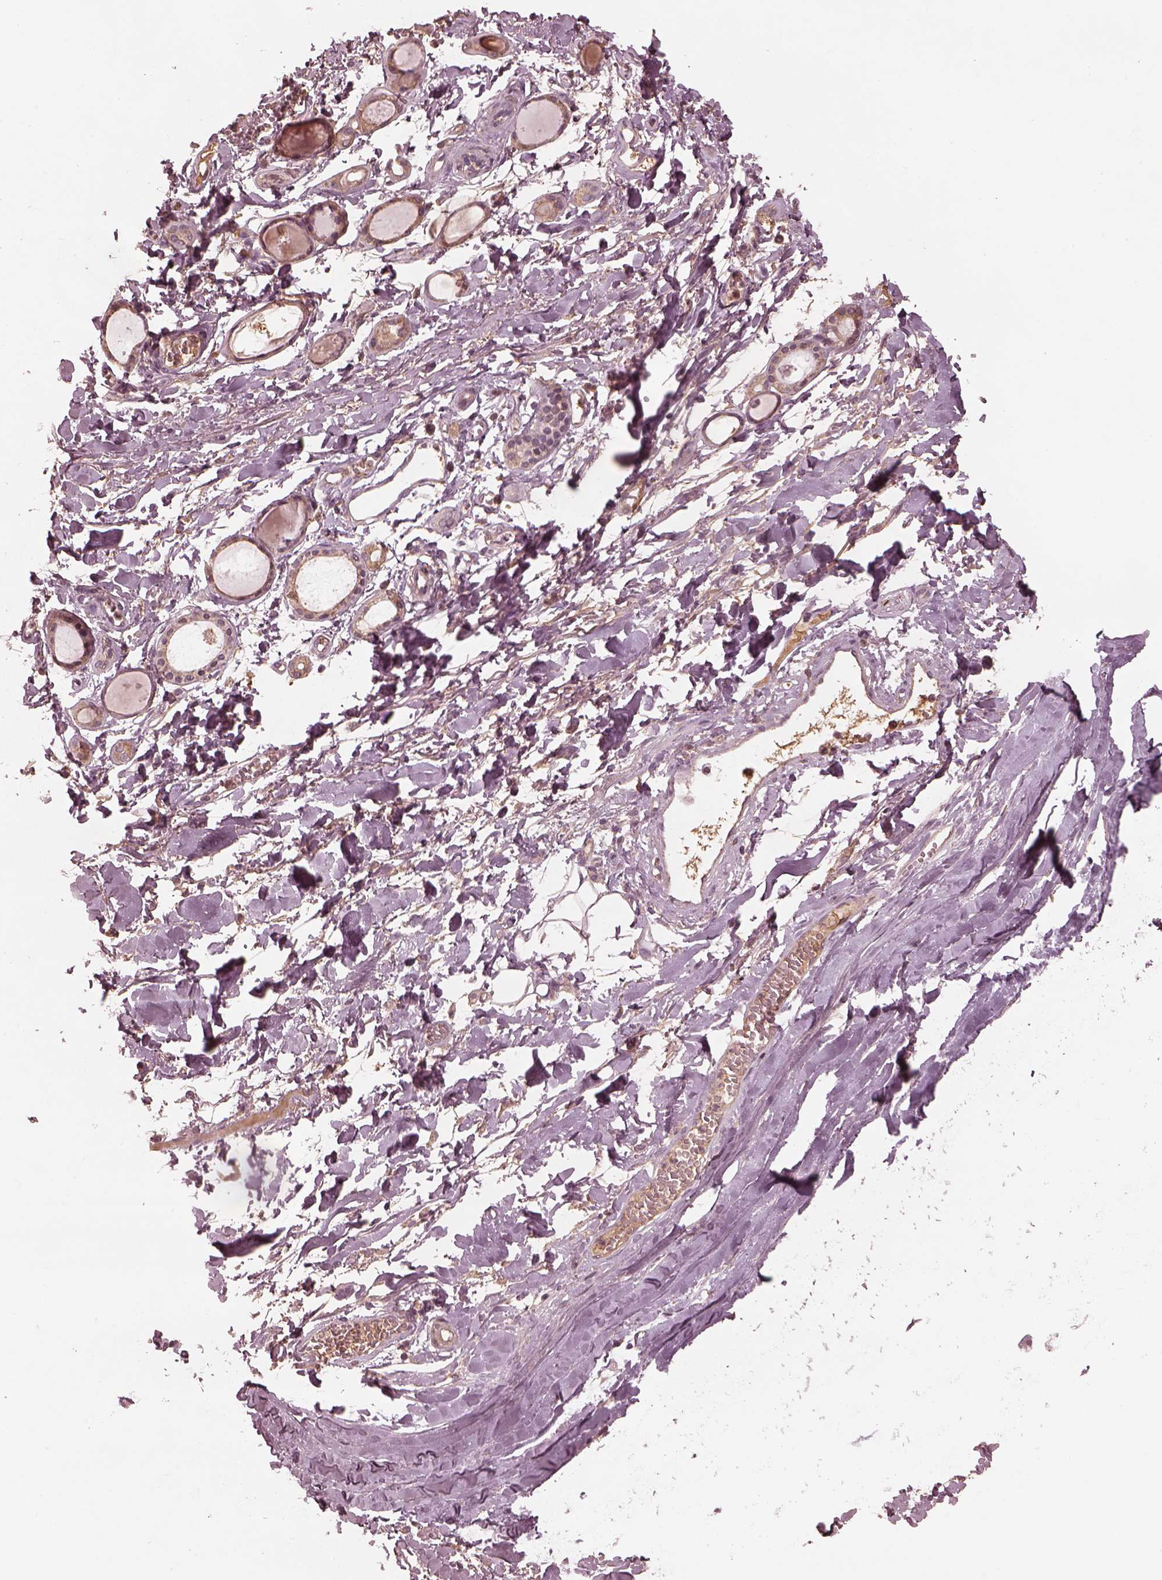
{"staining": {"intensity": "negative", "quantity": "none", "location": "none"}, "tissue": "adipose tissue", "cell_type": "Adipocytes", "image_type": "normal", "snomed": [{"axis": "morphology", "description": "Normal tissue, NOS"}, {"axis": "topography", "description": "Cartilage tissue"}, {"axis": "topography", "description": "Nasopharynx"}, {"axis": "topography", "description": "Thyroid gland"}], "caption": "Immunohistochemistry (IHC) micrograph of normal adipose tissue: adipose tissue stained with DAB (3,3'-diaminobenzidine) demonstrates no significant protein expression in adipocytes. Brightfield microscopy of IHC stained with DAB (3,3'-diaminobenzidine) (brown) and hematoxylin (blue), captured at high magnification.", "gene": "CALR3", "patient": {"sex": "male", "age": 63}}